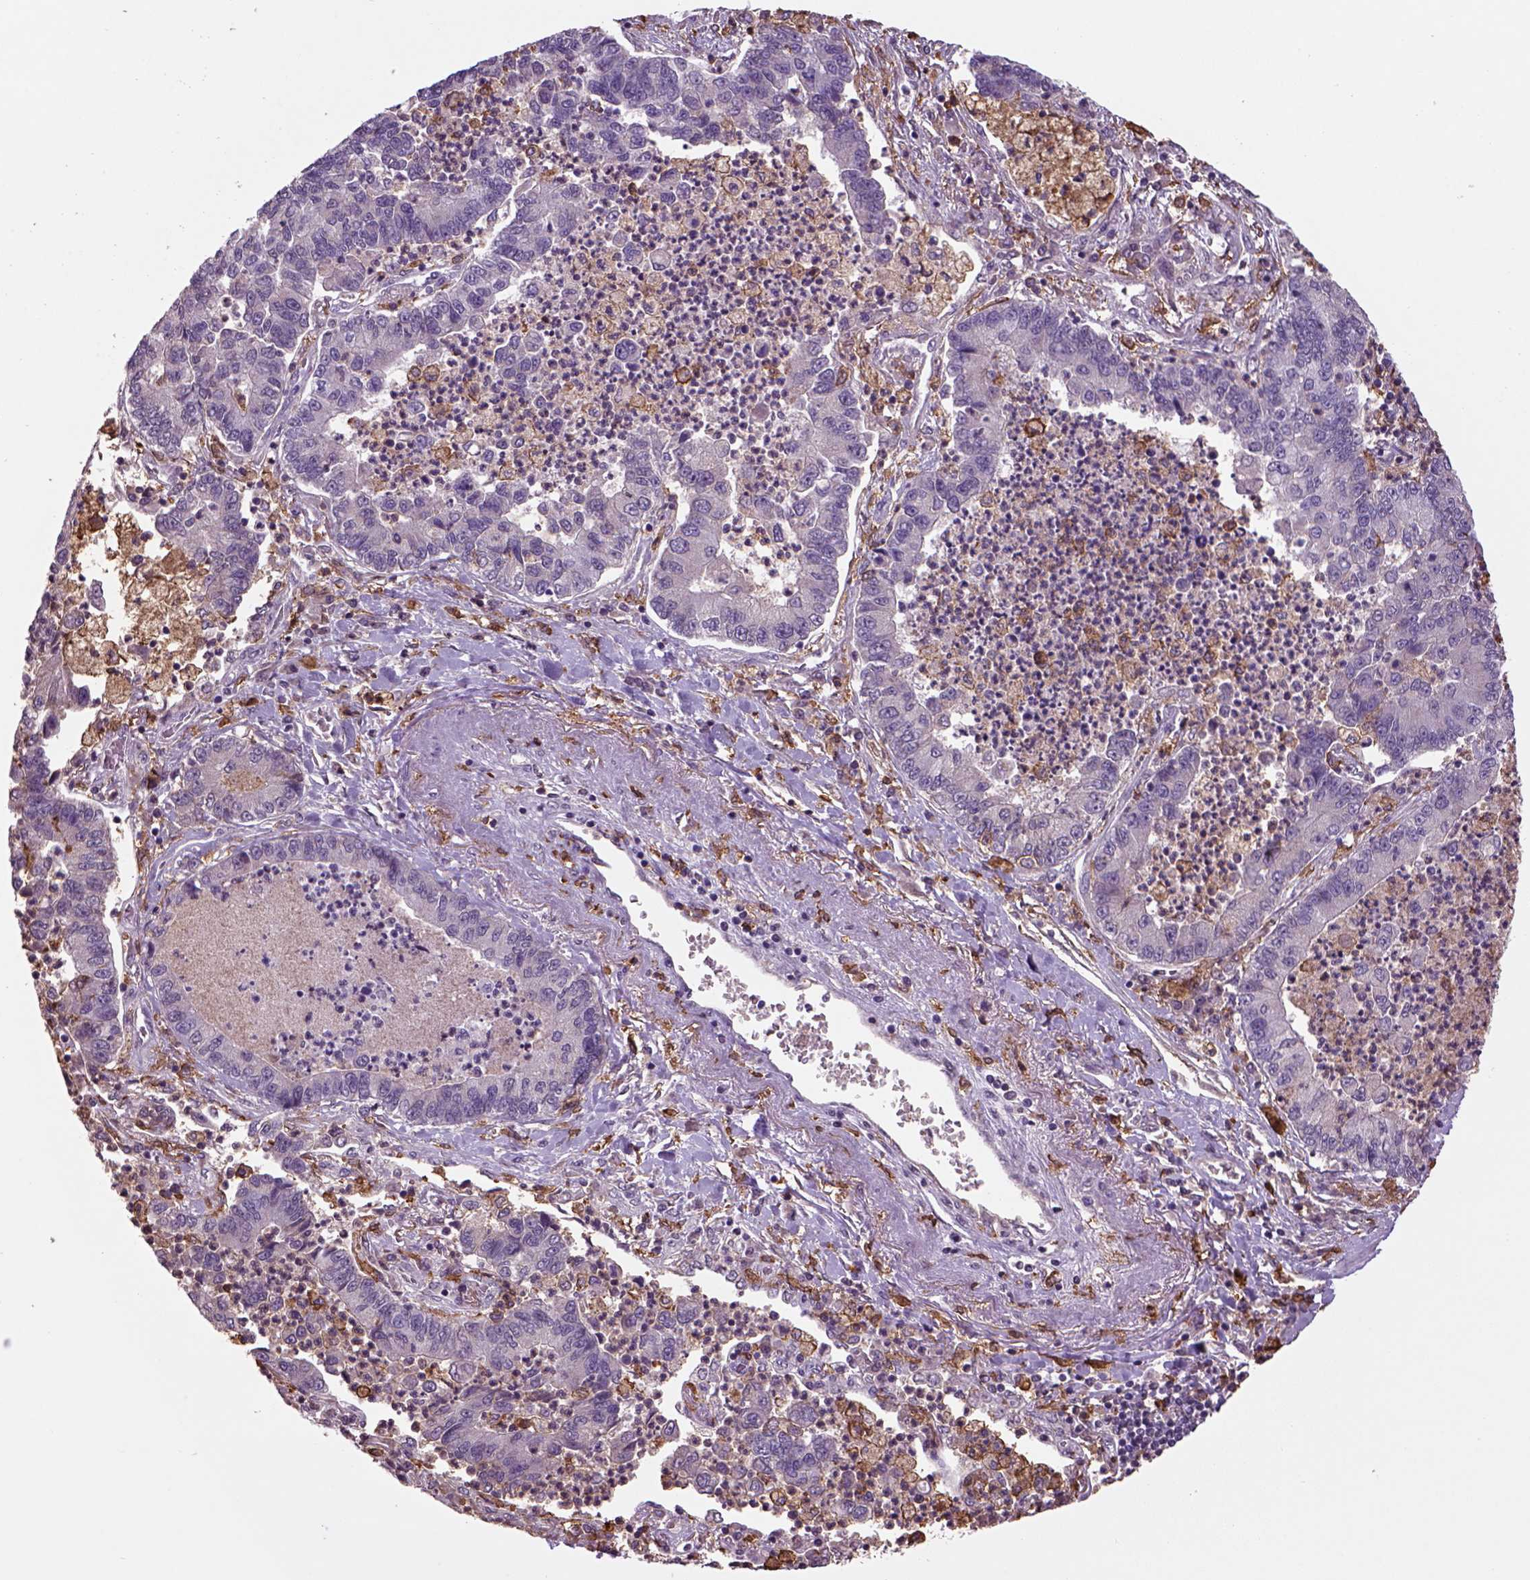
{"staining": {"intensity": "negative", "quantity": "none", "location": "none"}, "tissue": "lung cancer", "cell_type": "Tumor cells", "image_type": "cancer", "snomed": [{"axis": "morphology", "description": "Adenocarcinoma, NOS"}, {"axis": "topography", "description": "Lung"}], "caption": "Lung cancer (adenocarcinoma) was stained to show a protein in brown. There is no significant positivity in tumor cells.", "gene": "CD14", "patient": {"sex": "female", "age": 57}}